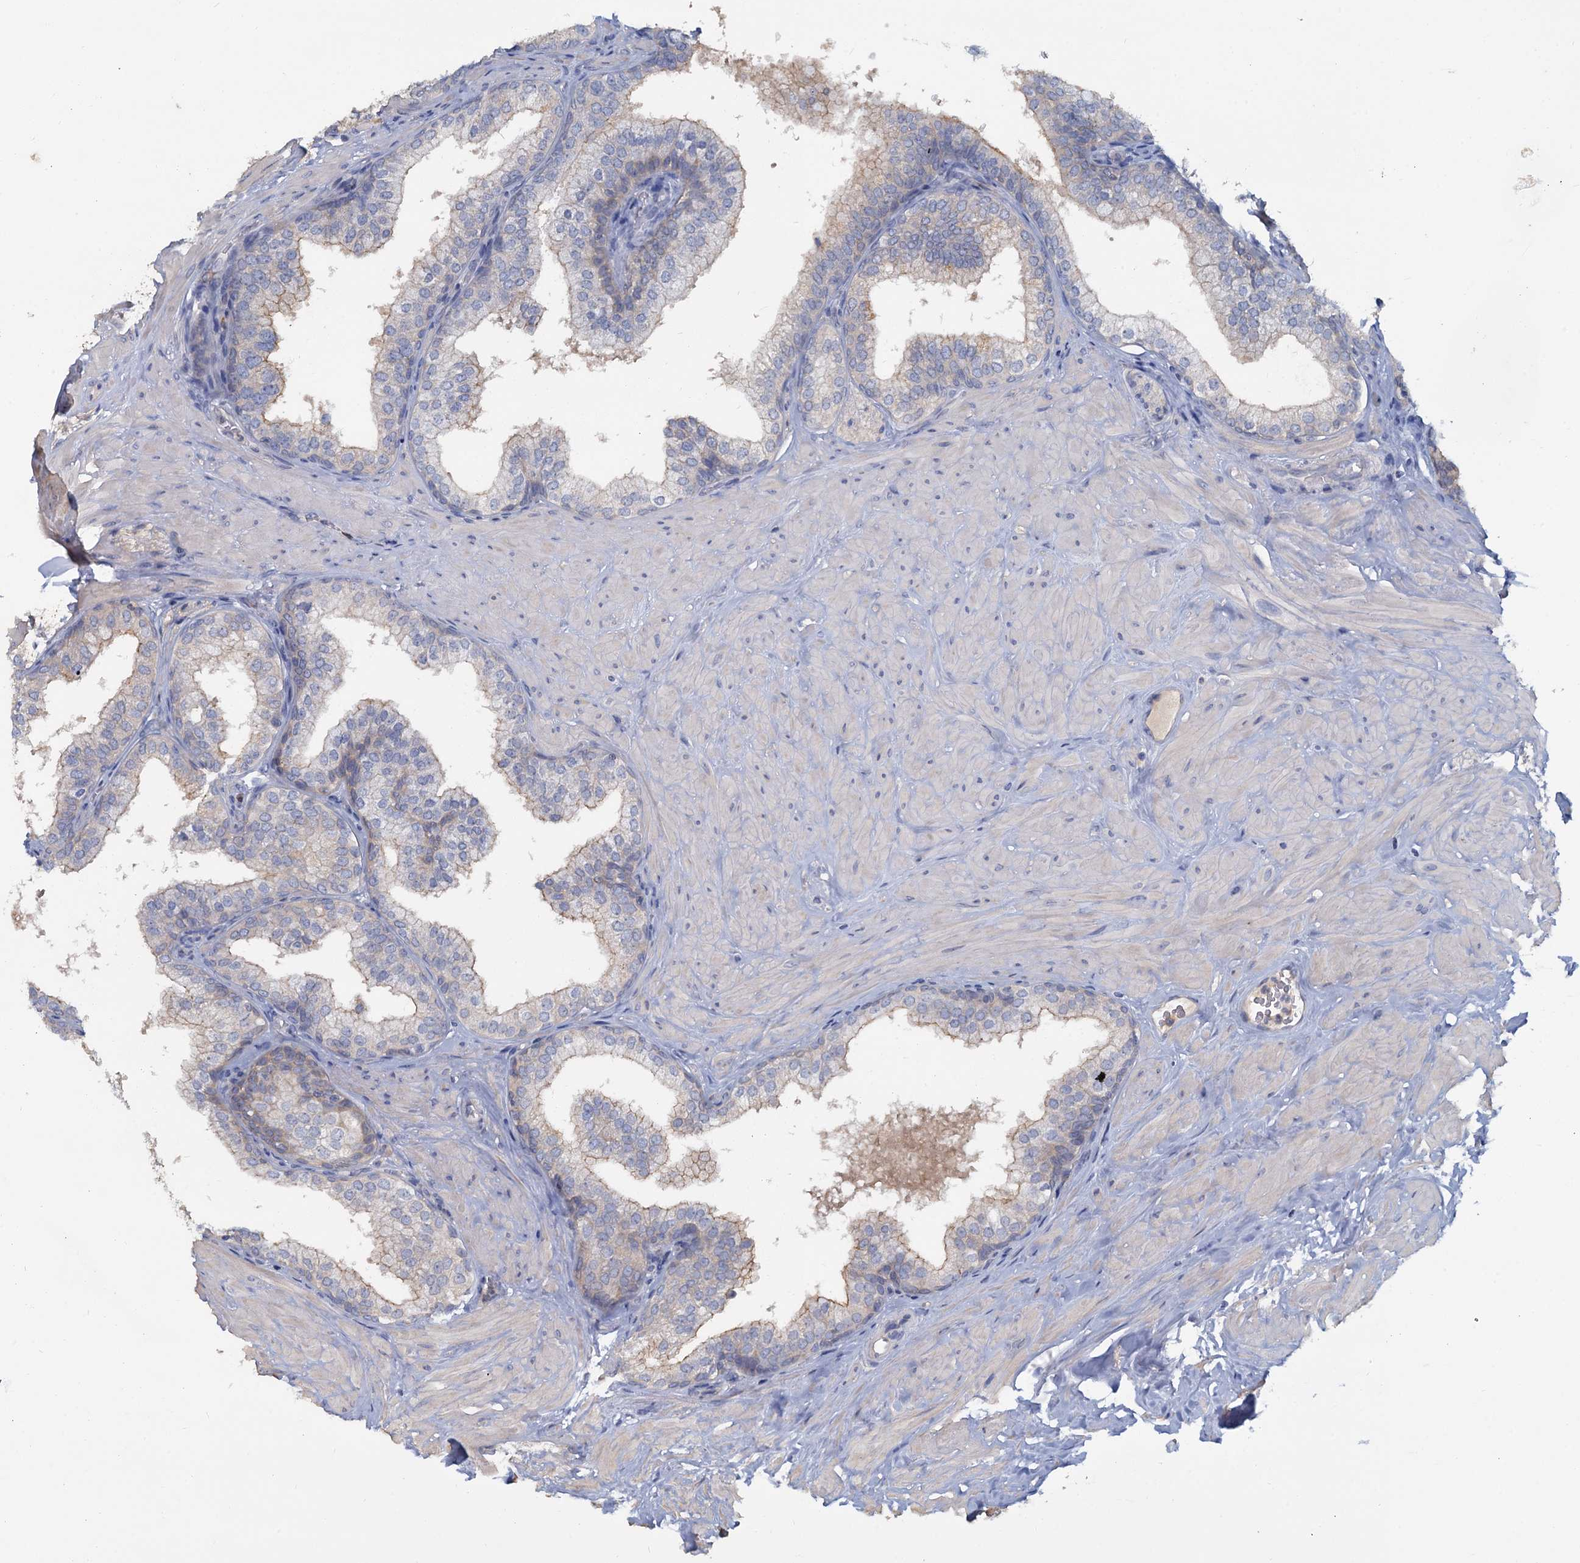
{"staining": {"intensity": "moderate", "quantity": "25%-75%", "location": "cytoplasmic/membranous"}, "tissue": "prostate", "cell_type": "Glandular cells", "image_type": "normal", "snomed": [{"axis": "morphology", "description": "Normal tissue, NOS"}, {"axis": "topography", "description": "Prostate"}], "caption": "A brown stain shows moderate cytoplasmic/membranous positivity of a protein in glandular cells of benign prostate.", "gene": "ACSM3", "patient": {"sex": "male", "age": 60}}